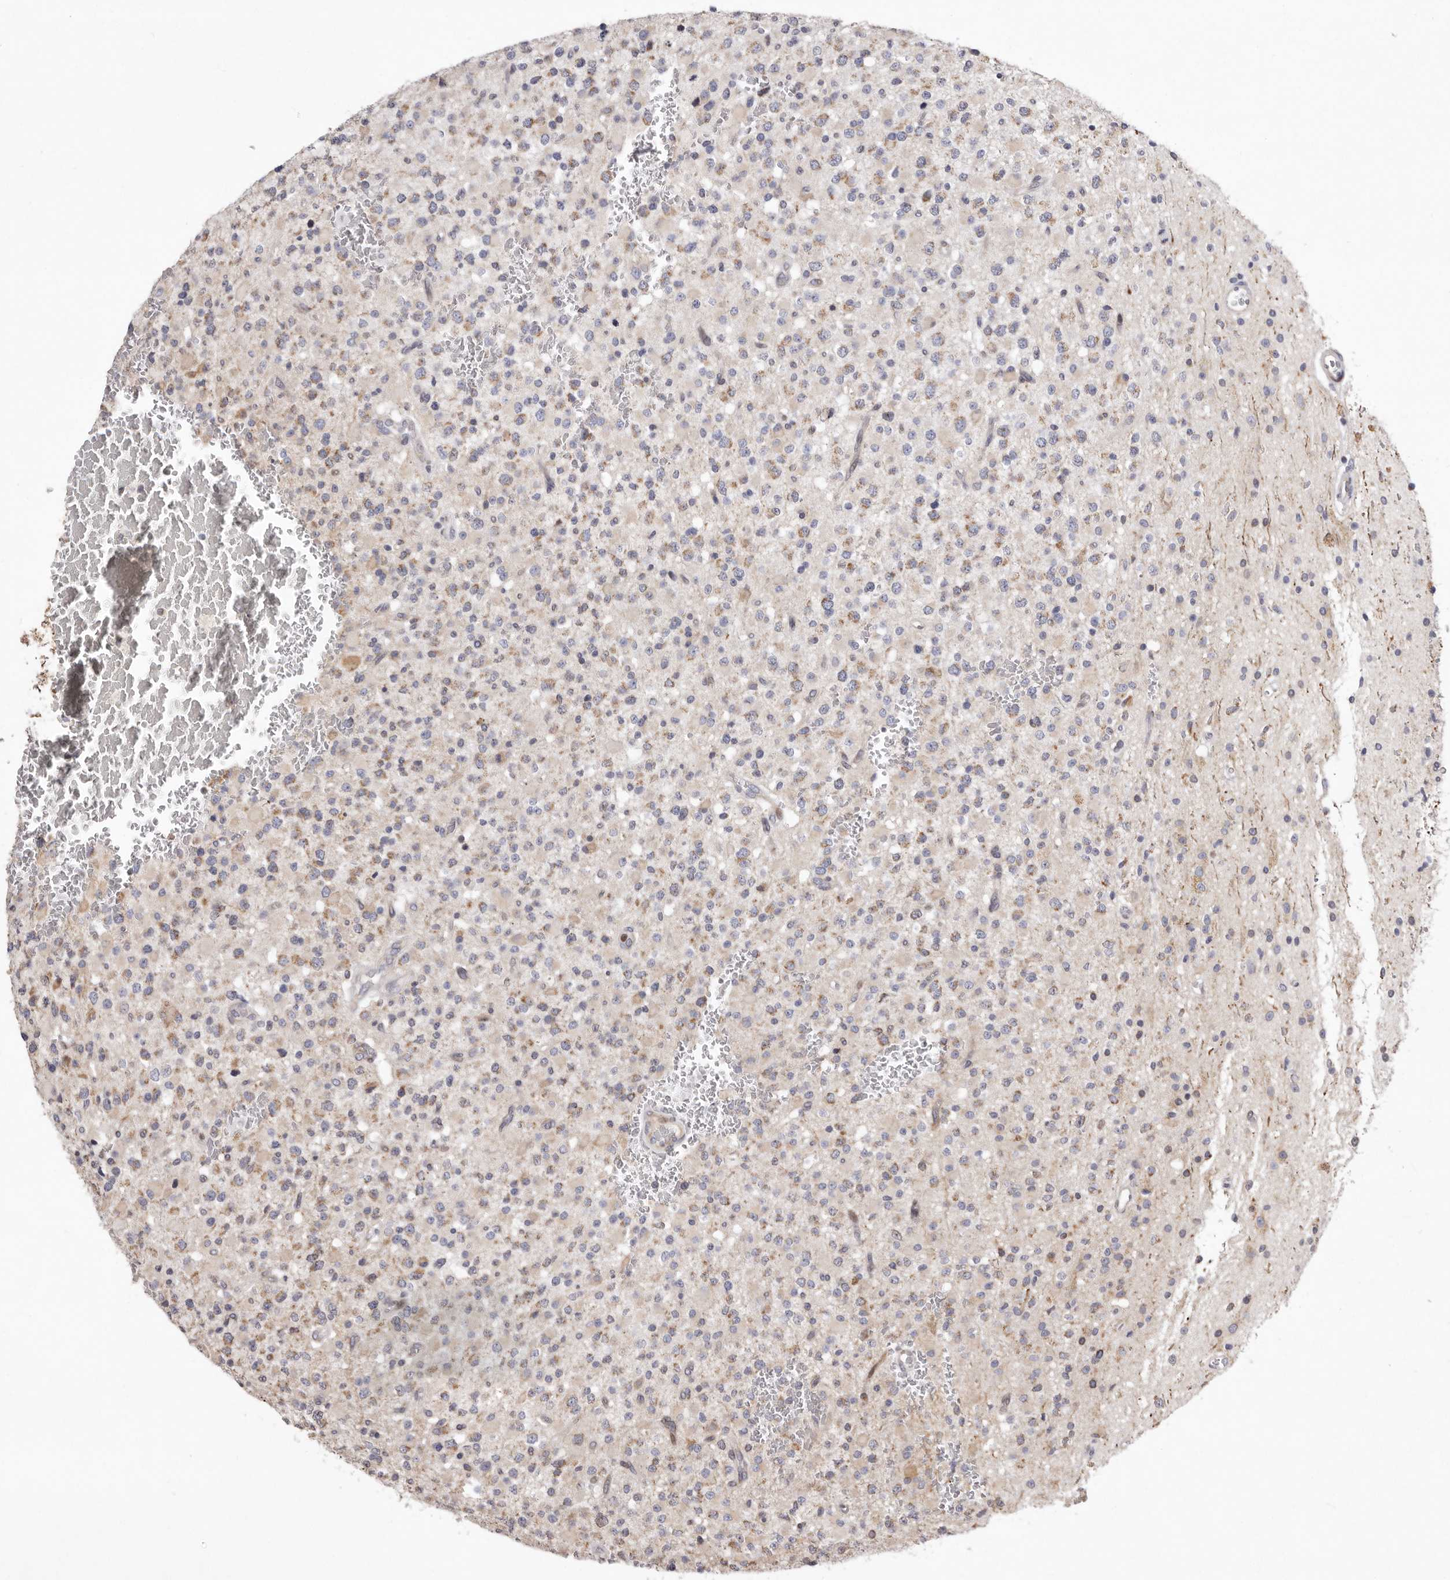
{"staining": {"intensity": "weak", "quantity": "25%-75%", "location": "cytoplasmic/membranous"}, "tissue": "glioma", "cell_type": "Tumor cells", "image_type": "cancer", "snomed": [{"axis": "morphology", "description": "Glioma, malignant, High grade"}, {"axis": "topography", "description": "Brain"}], "caption": "Immunohistochemistry (IHC) micrograph of high-grade glioma (malignant) stained for a protein (brown), which displays low levels of weak cytoplasmic/membranous positivity in approximately 25%-75% of tumor cells.", "gene": "TIMM17B", "patient": {"sex": "male", "age": 34}}